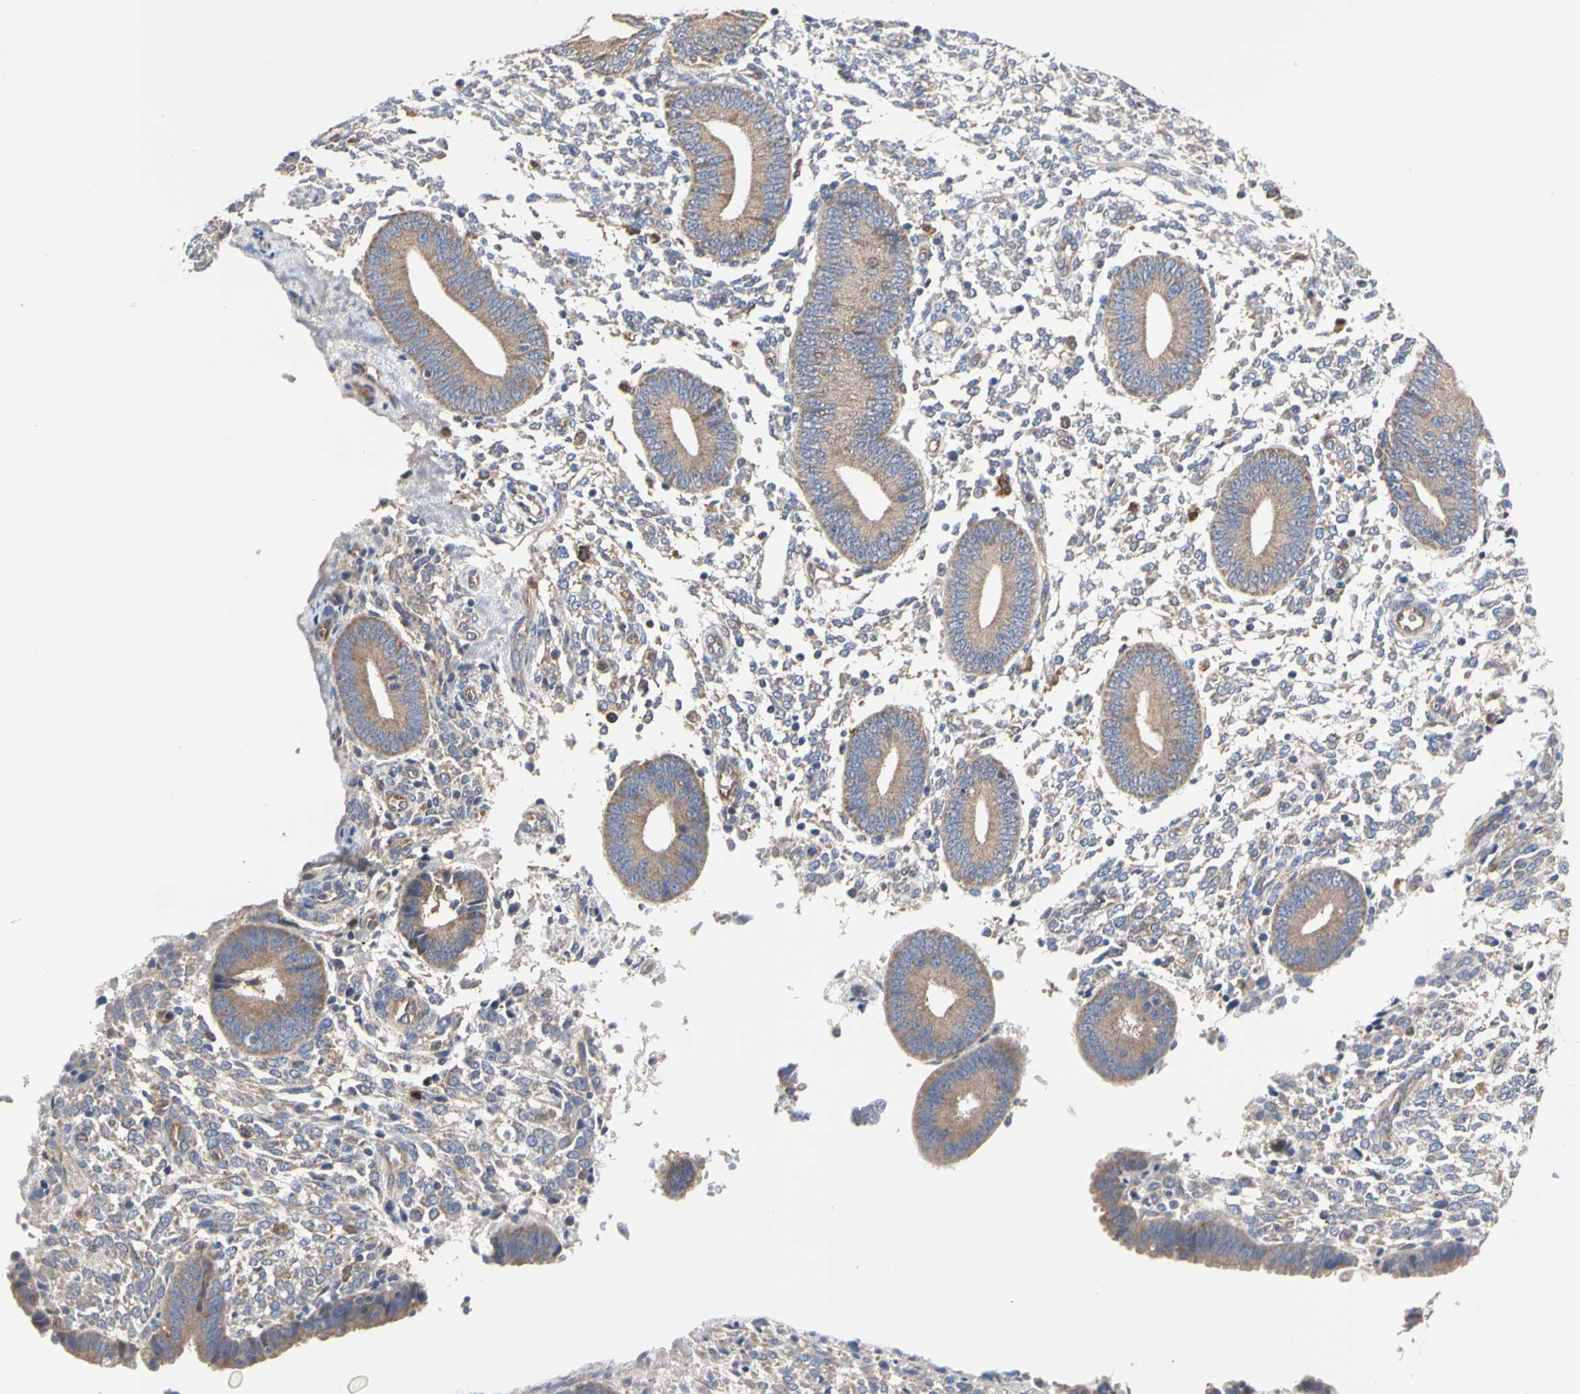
{"staining": {"intensity": "weak", "quantity": "<25%", "location": "cytoplasmic/membranous"}, "tissue": "endometrium", "cell_type": "Cells in endometrial stroma", "image_type": "normal", "snomed": [{"axis": "morphology", "description": "Normal tissue, NOS"}, {"axis": "topography", "description": "Endometrium"}], "caption": "Benign endometrium was stained to show a protein in brown. There is no significant expression in cells in endometrial stroma.", "gene": "C3orf52", "patient": {"sex": "female", "age": 35}}